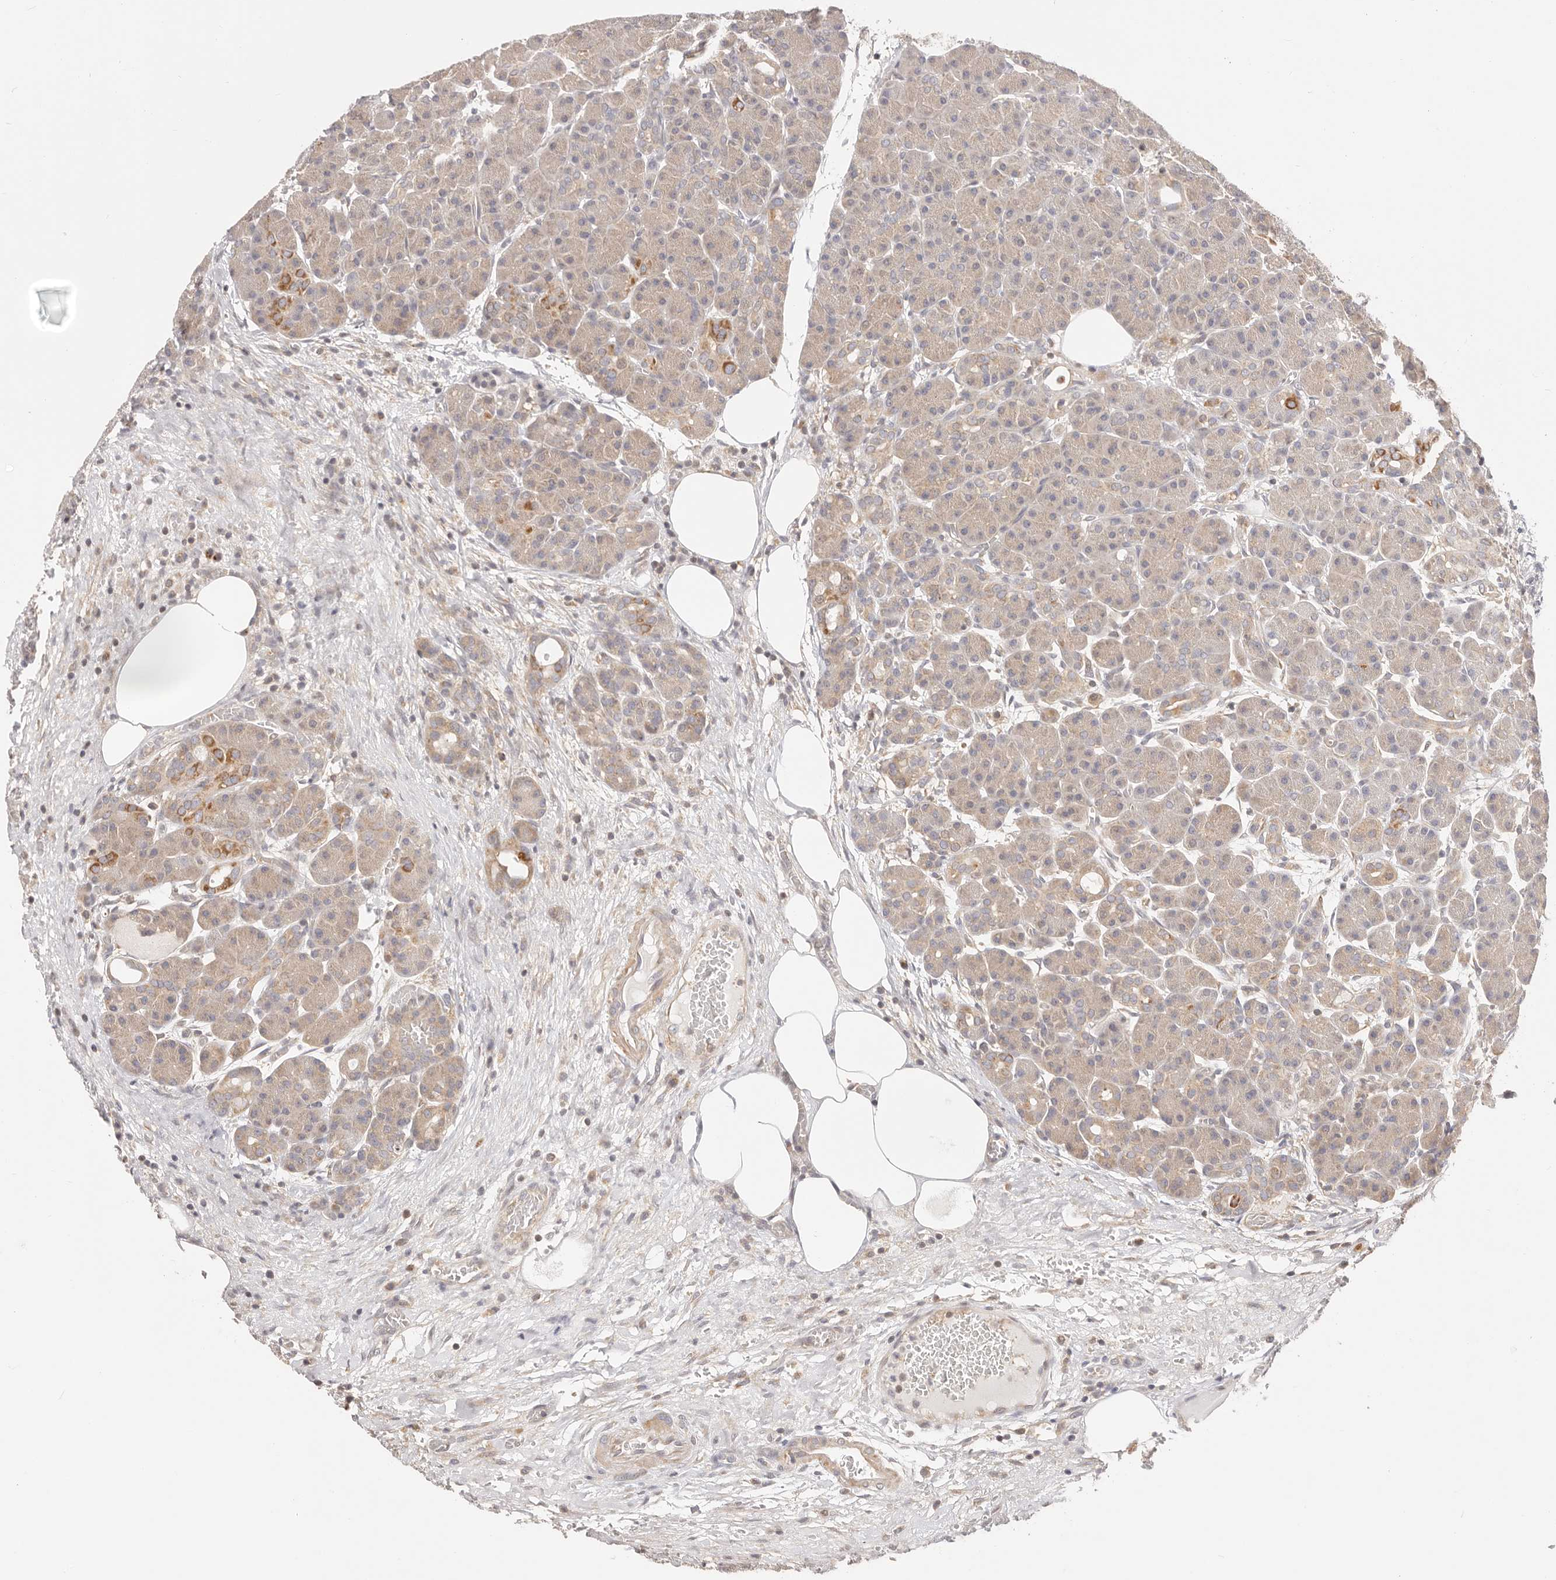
{"staining": {"intensity": "weak", "quantity": ">75%", "location": "cytoplasmic/membranous"}, "tissue": "pancreas", "cell_type": "Exocrine glandular cells", "image_type": "normal", "snomed": [{"axis": "morphology", "description": "Normal tissue, NOS"}, {"axis": "topography", "description": "Pancreas"}], "caption": "The histopathology image displays staining of unremarkable pancreas, revealing weak cytoplasmic/membranous protein expression (brown color) within exocrine glandular cells.", "gene": "KCMF1", "patient": {"sex": "male", "age": 63}}